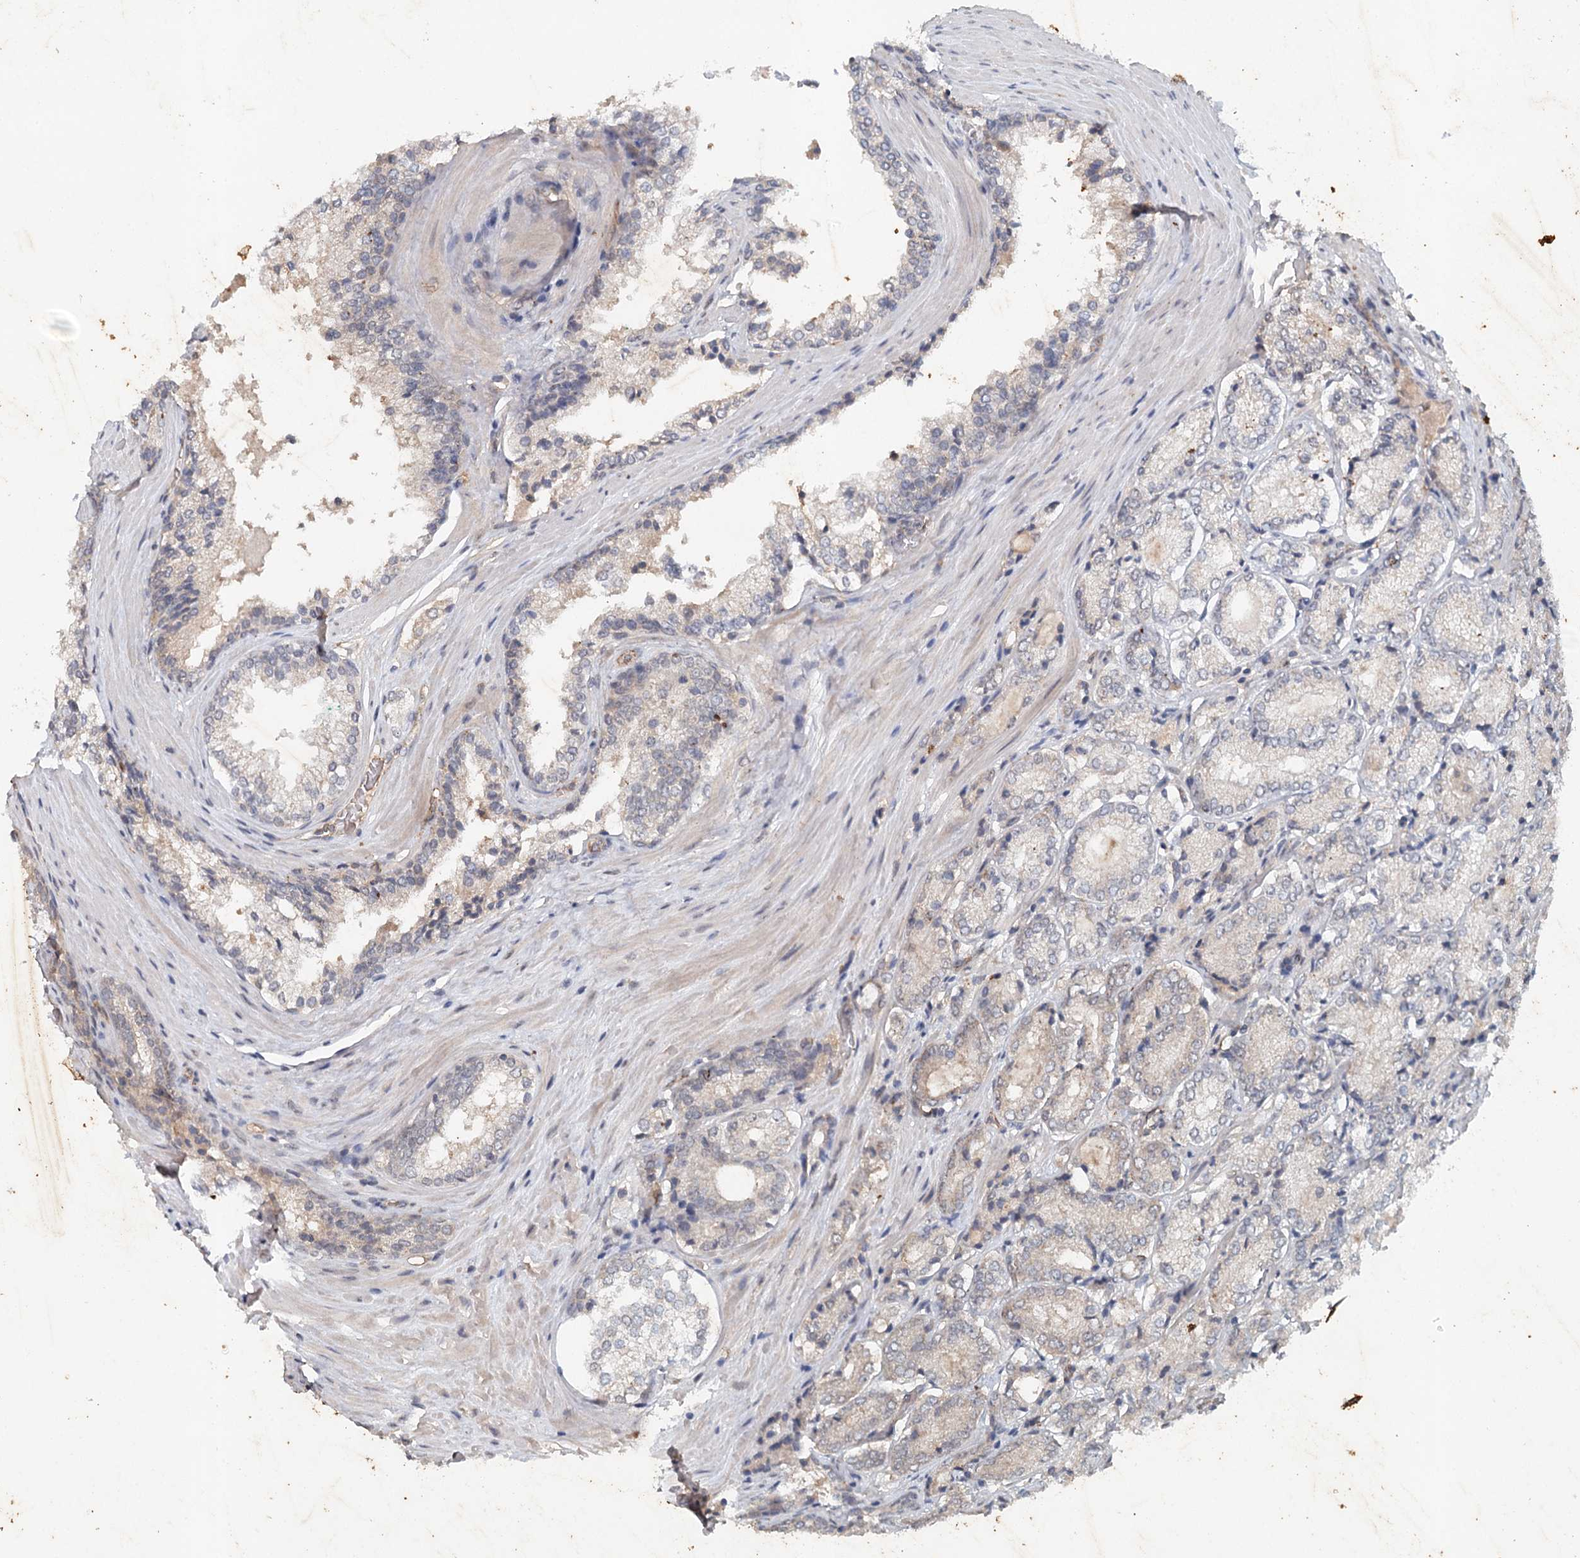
{"staining": {"intensity": "negative", "quantity": "none", "location": "none"}, "tissue": "prostate cancer", "cell_type": "Tumor cells", "image_type": "cancer", "snomed": [{"axis": "morphology", "description": "Adenocarcinoma, Low grade"}, {"axis": "topography", "description": "Prostate"}], "caption": "Protein analysis of low-grade adenocarcinoma (prostate) reveals no significant expression in tumor cells. (IHC, brightfield microscopy, high magnification).", "gene": "SYNPO", "patient": {"sex": "male", "age": 74}}